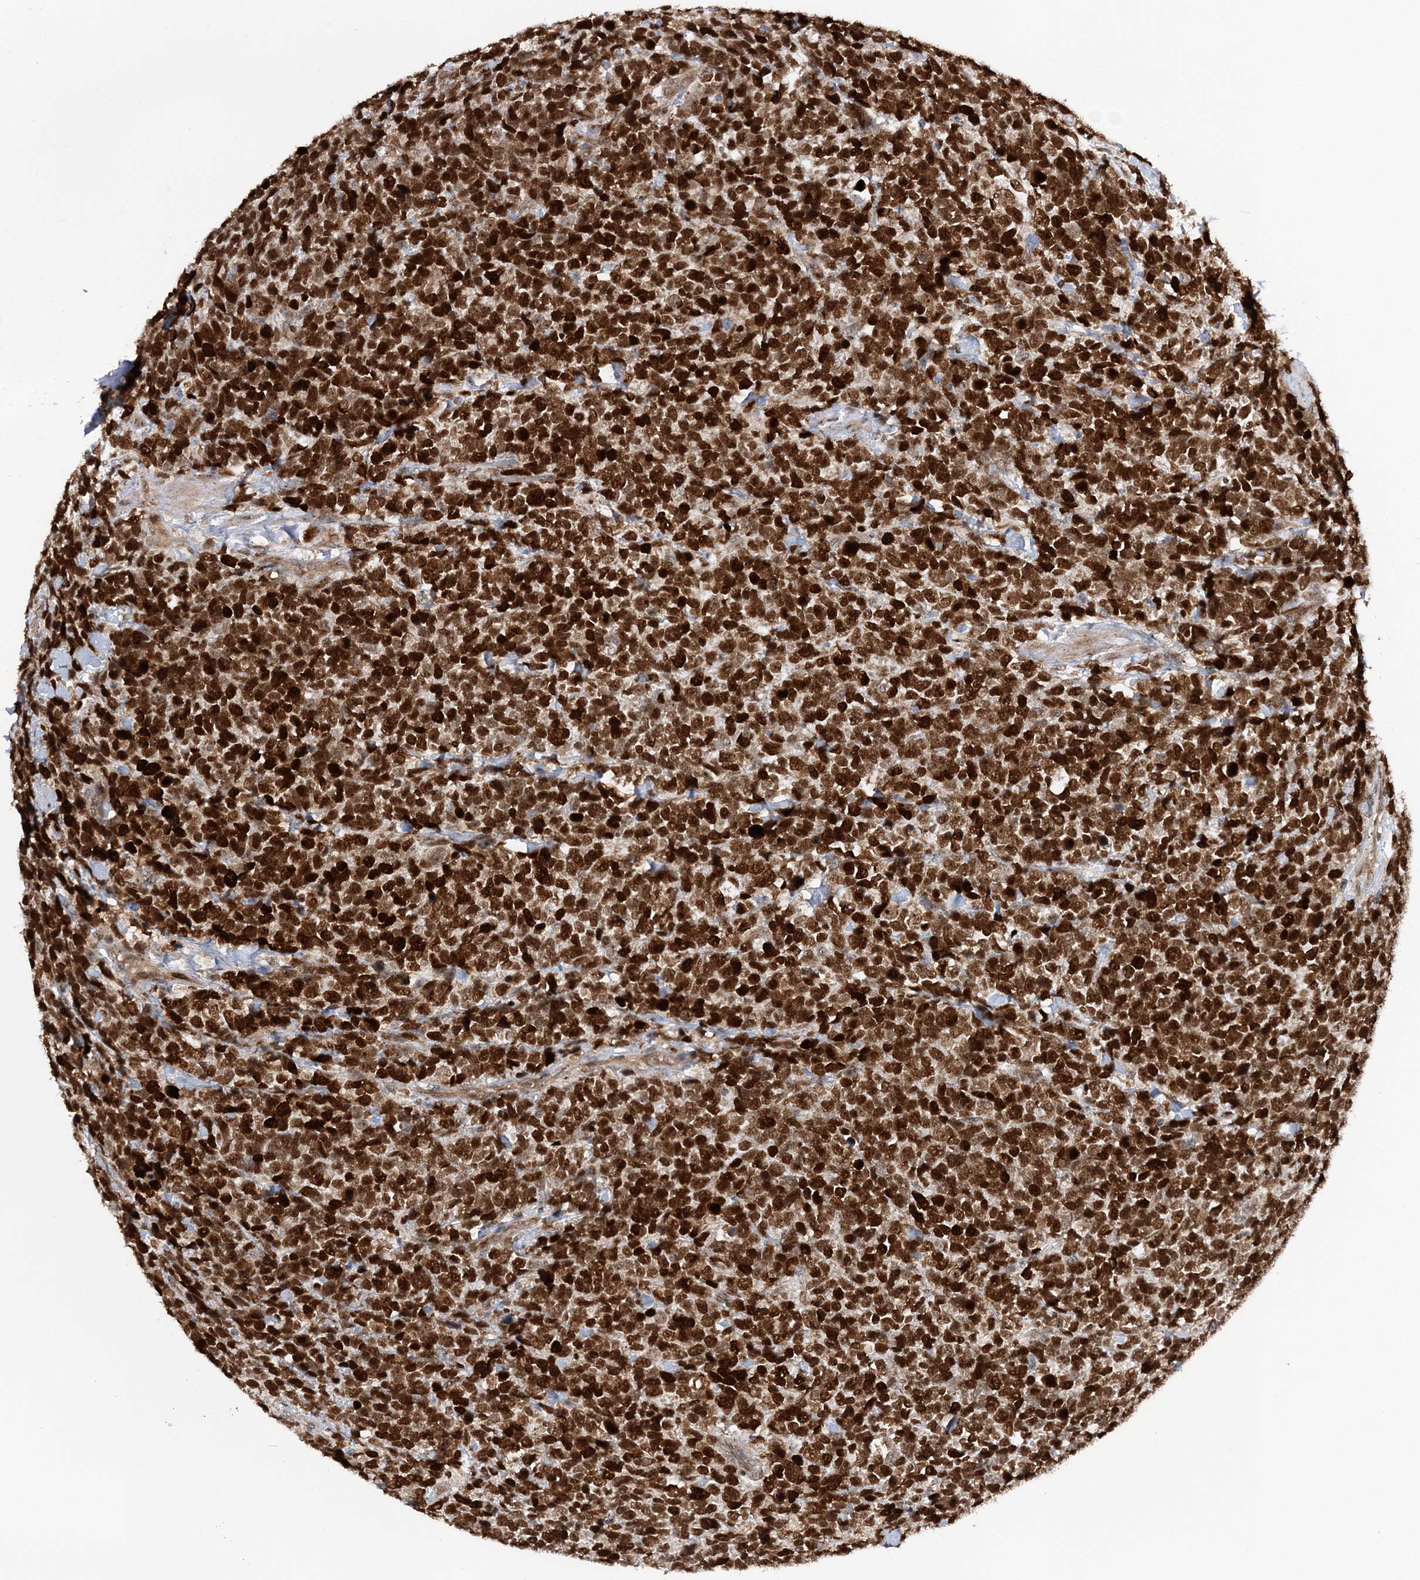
{"staining": {"intensity": "strong", "quantity": ">75%", "location": "nuclear"}, "tissue": "urothelial cancer", "cell_type": "Tumor cells", "image_type": "cancer", "snomed": [{"axis": "morphology", "description": "Urothelial carcinoma, High grade"}, {"axis": "topography", "description": "Urinary bladder"}], "caption": "The histopathology image shows staining of urothelial cancer, revealing strong nuclear protein staining (brown color) within tumor cells. The staining is performed using DAB brown chromogen to label protein expression. The nuclei are counter-stained blue using hematoxylin.", "gene": "KIF4A", "patient": {"sex": "female", "age": 82}}